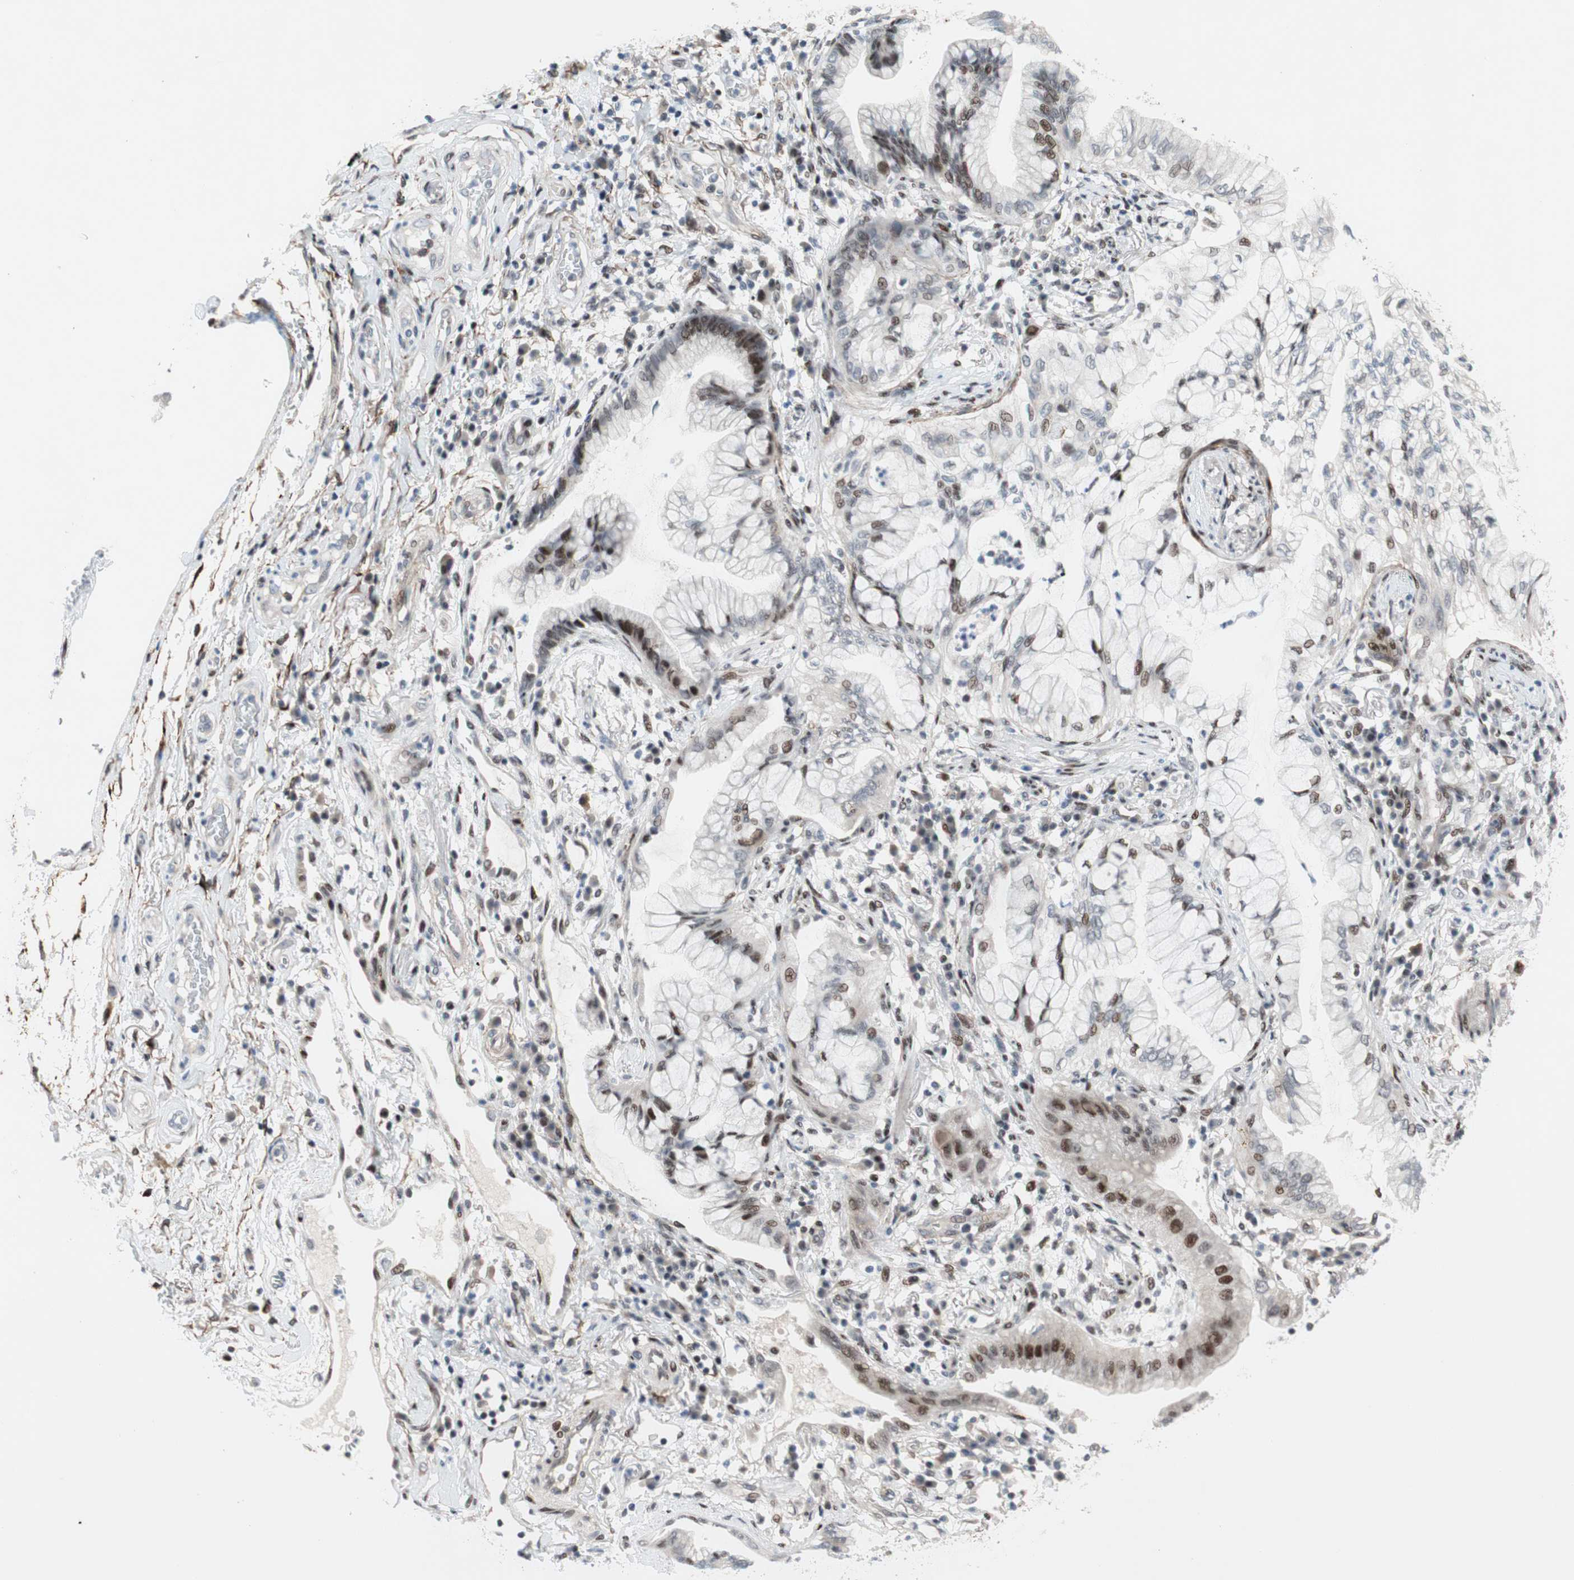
{"staining": {"intensity": "moderate", "quantity": "25%-75%", "location": "nuclear"}, "tissue": "lung cancer", "cell_type": "Tumor cells", "image_type": "cancer", "snomed": [{"axis": "morphology", "description": "Adenocarcinoma, NOS"}, {"axis": "topography", "description": "Lung"}], "caption": "Immunohistochemical staining of human adenocarcinoma (lung) displays medium levels of moderate nuclear expression in approximately 25%-75% of tumor cells. Immunohistochemistry stains the protein of interest in brown and the nuclei are stained blue.", "gene": "FBXO44", "patient": {"sex": "female", "age": 70}}